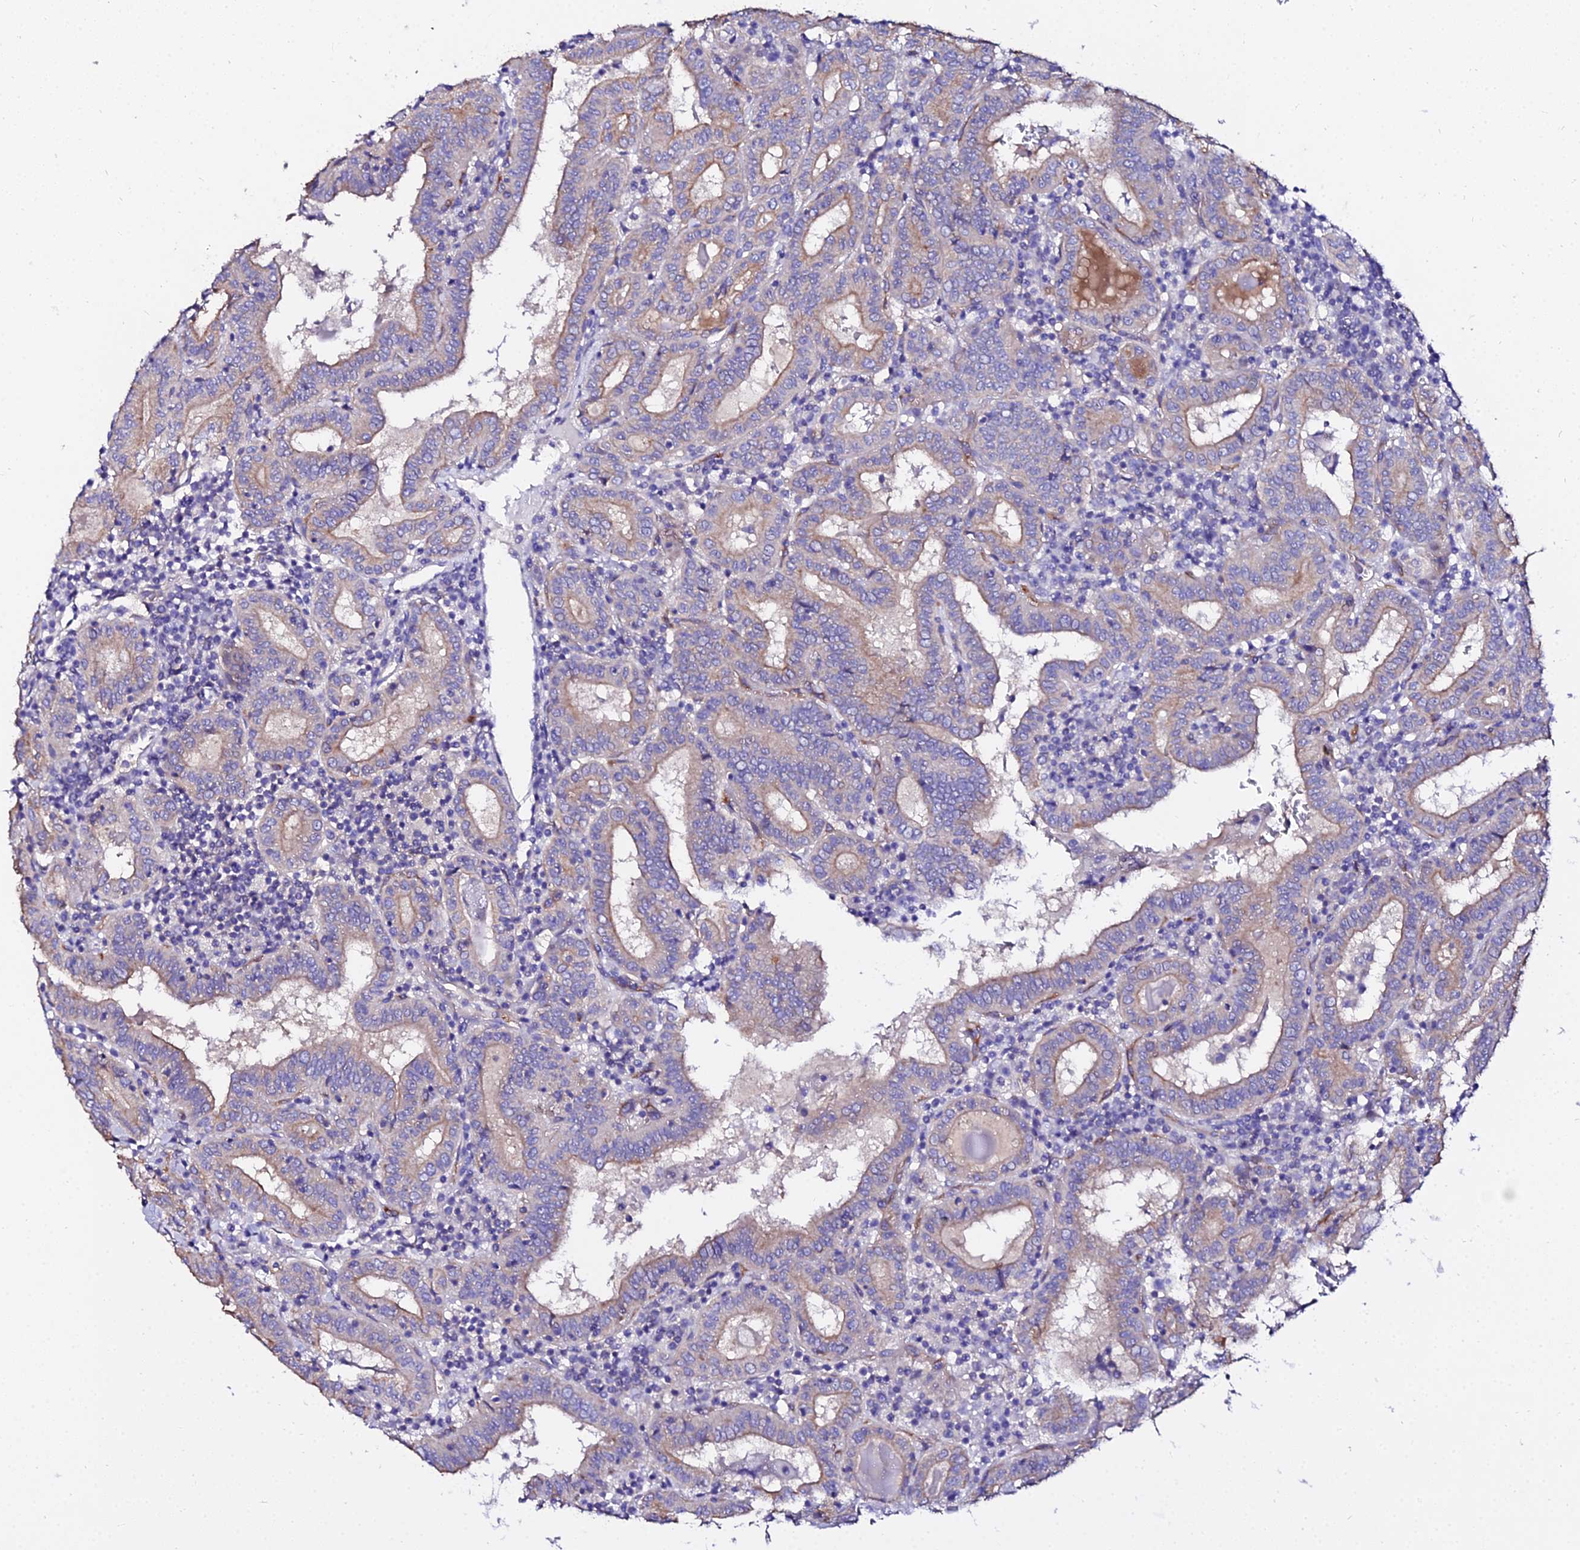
{"staining": {"intensity": "moderate", "quantity": "25%-75%", "location": "cytoplasmic/membranous"}, "tissue": "thyroid cancer", "cell_type": "Tumor cells", "image_type": "cancer", "snomed": [{"axis": "morphology", "description": "Papillary adenocarcinoma, NOS"}, {"axis": "topography", "description": "Thyroid gland"}], "caption": "Immunohistochemistry (IHC) of thyroid cancer reveals medium levels of moderate cytoplasmic/membranous expression in approximately 25%-75% of tumor cells. The staining was performed using DAB to visualize the protein expression in brown, while the nuclei were stained in blue with hematoxylin (Magnification: 20x).", "gene": "DAW1", "patient": {"sex": "female", "age": 72}}